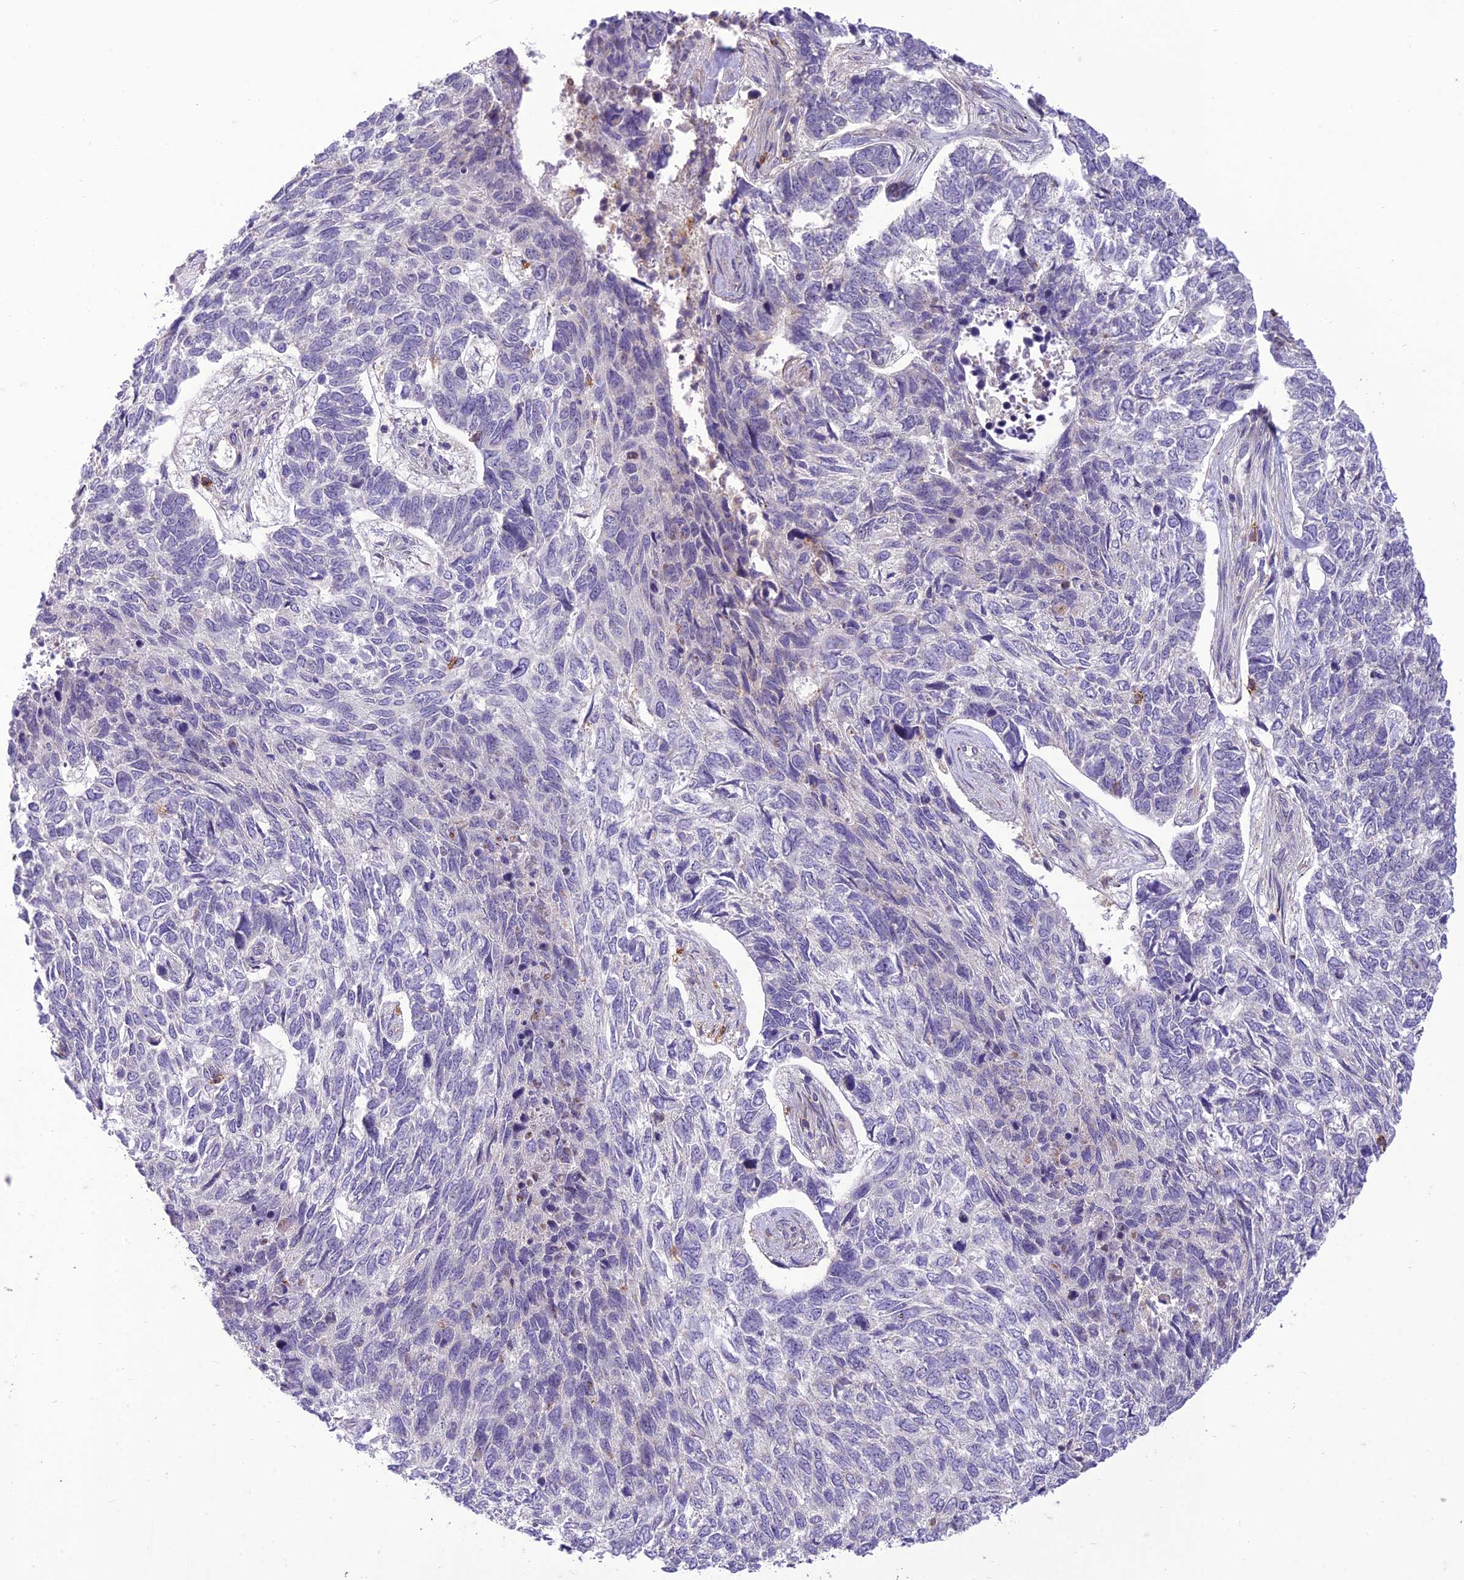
{"staining": {"intensity": "negative", "quantity": "none", "location": "none"}, "tissue": "skin cancer", "cell_type": "Tumor cells", "image_type": "cancer", "snomed": [{"axis": "morphology", "description": "Basal cell carcinoma"}, {"axis": "topography", "description": "Skin"}], "caption": "A photomicrograph of basal cell carcinoma (skin) stained for a protein demonstrates no brown staining in tumor cells.", "gene": "ITGAE", "patient": {"sex": "female", "age": 65}}